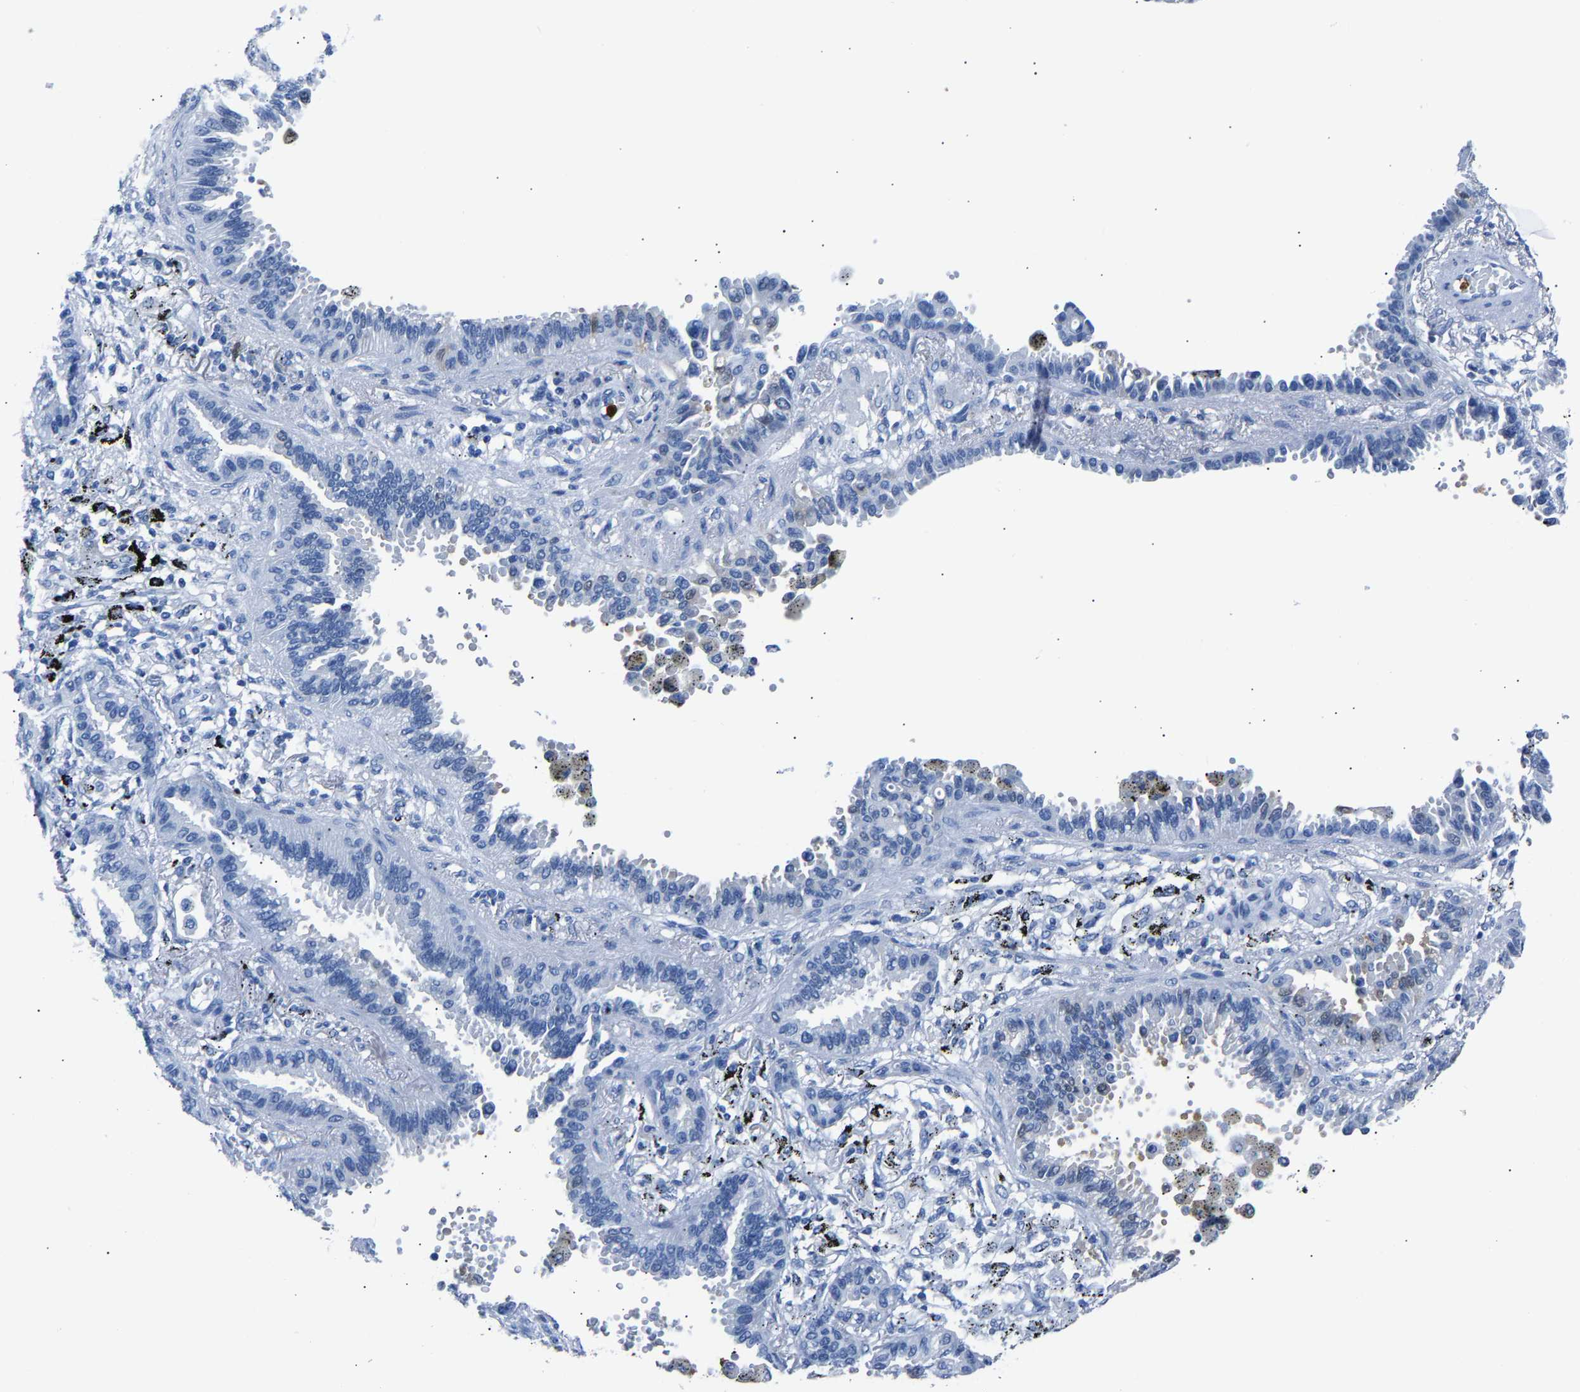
{"staining": {"intensity": "negative", "quantity": "none", "location": "none"}, "tissue": "lung cancer", "cell_type": "Tumor cells", "image_type": "cancer", "snomed": [{"axis": "morphology", "description": "Normal tissue, NOS"}, {"axis": "morphology", "description": "Adenocarcinoma, NOS"}, {"axis": "topography", "description": "Lung"}], "caption": "This is a histopathology image of immunohistochemistry (IHC) staining of lung cancer (adenocarcinoma), which shows no positivity in tumor cells. (Brightfield microscopy of DAB immunohistochemistry (IHC) at high magnification).", "gene": "S100P", "patient": {"sex": "male", "age": 59}}